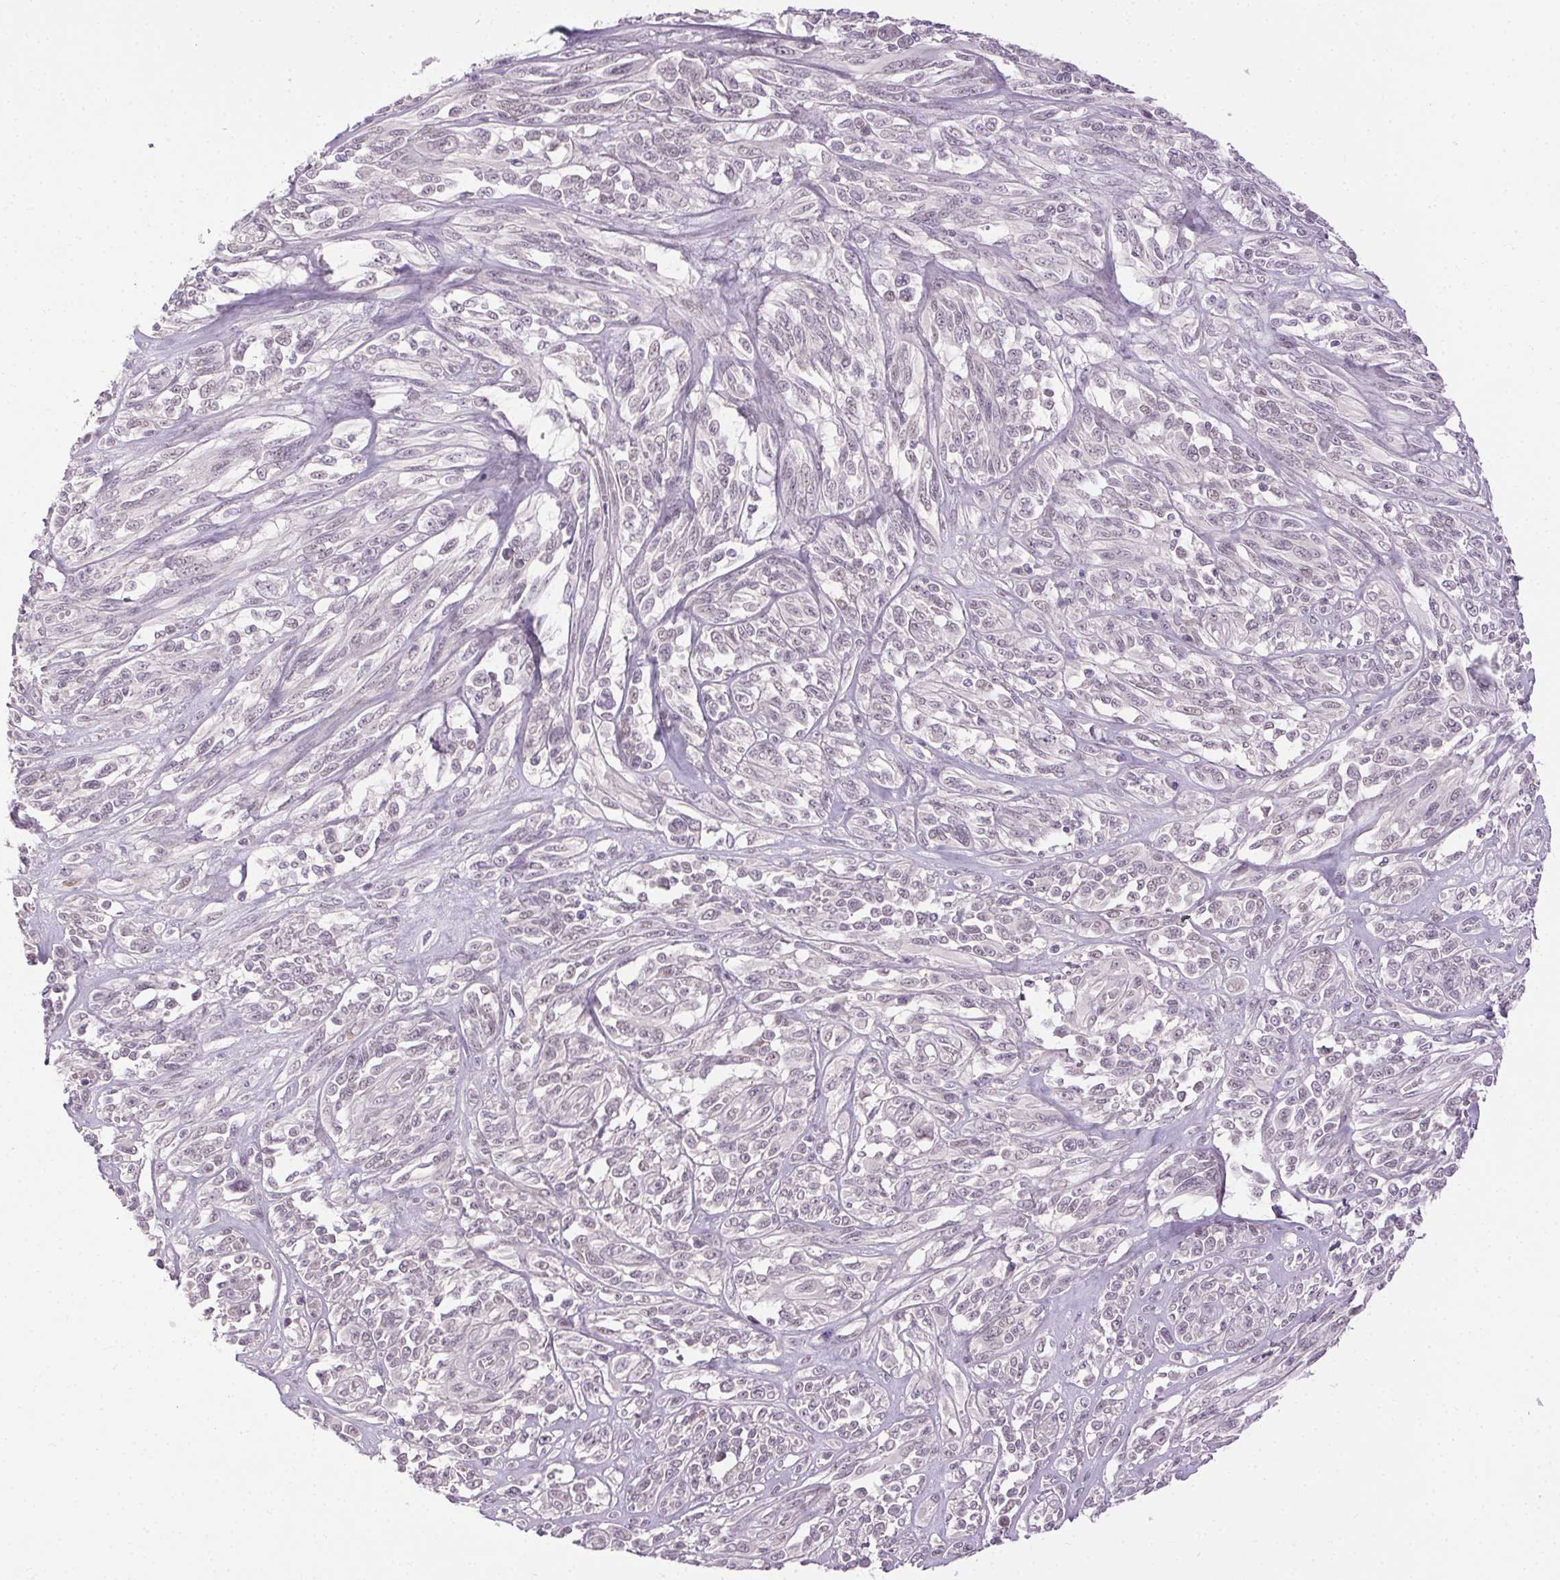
{"staining": {"intensity": "weak", "quantity": "<25%", "location": "nuclear"}, "tissue": "melanoma", "cell_type": "Tumor cells", "image_type": "cancer", "snomed": [{"axis": "morphology", "description": "Malignant melanoma, NOS"}, {"axis": "topography", "description": "Skin"}], "caption": "Melanoma stained for a protein using IHC reveals no staining tumor cells.", "gene": "FAM168A", "patient": {"sex": "female", "age": 91}}